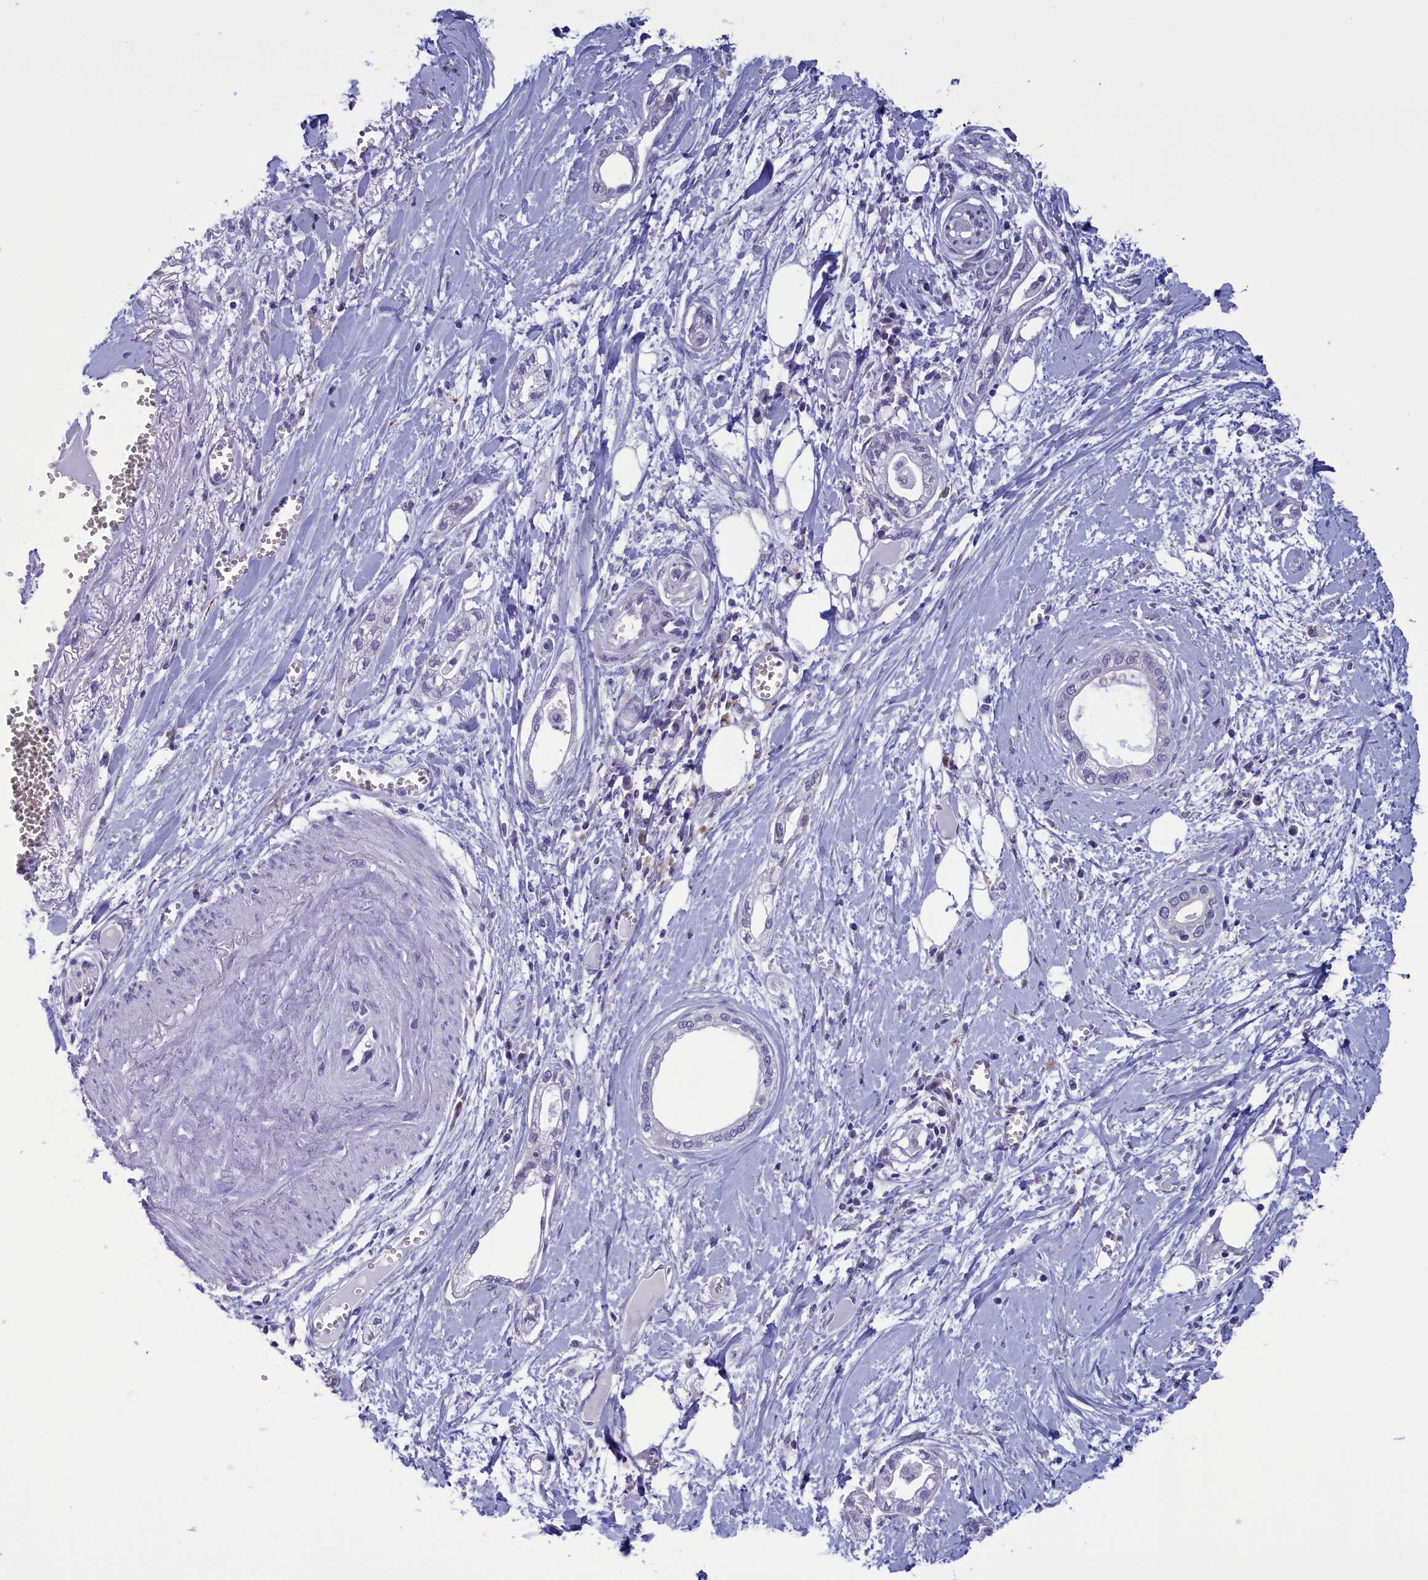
{"staining": {"intensity": "negative", "quantity": "none", "location": "none"}, "tissue": "pancreatic cancer", "cell_type": "Tumor cells", "image_type": "cancer", "snomed": [{"axis": "morphology", "description": "Adenocarcinoma, NOS"}, {"axis": "topography", "description": "Pancreas"}], "caption": "Pancreatic cancer (adenocarcinoma) stained for a protein using immunohistochemistry demonstrates no expression tumor cells.", "gene": "PARS2", "patient": {"sex": "male", "age": 68}}